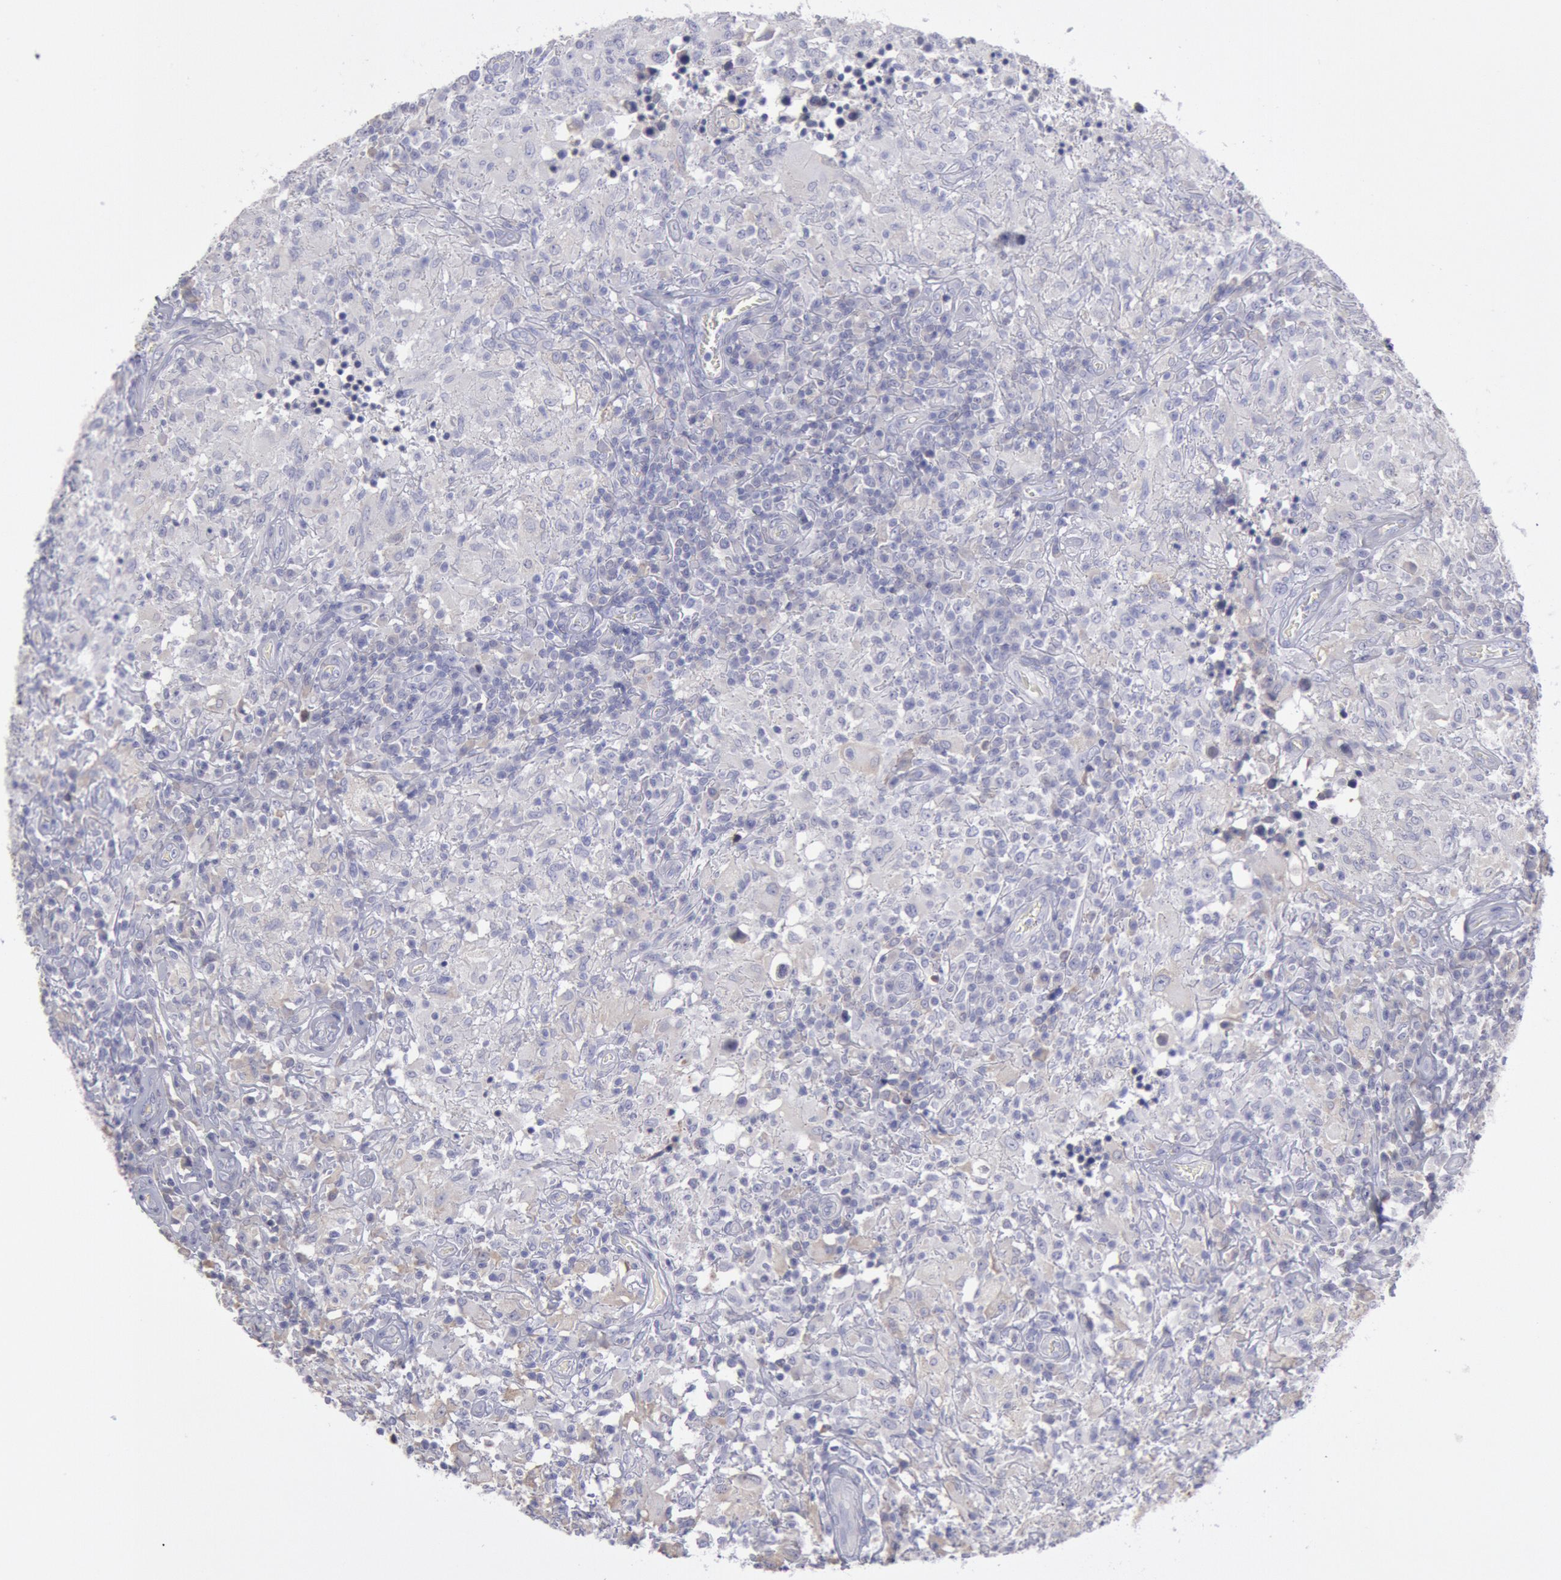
{"staining": {"intensity": "negative", "quantity": "none", "location": "none"}, "tissue": "testis cancer", "cell_type": "Tumor cells", "image_type": "cancer", "snomed": [{"axis": "morphology", "description": "Seminoma, NOS"}, {"axis": "topography", "description": "Testis"}], "caption": "Tumor cells are negative for brown protein staining in testis seminoma. (Immunohistochemistry, brightfield microscopy, high magnification).", "gene": "MYH7", "patient": {"sex": "male", "age": 34}}